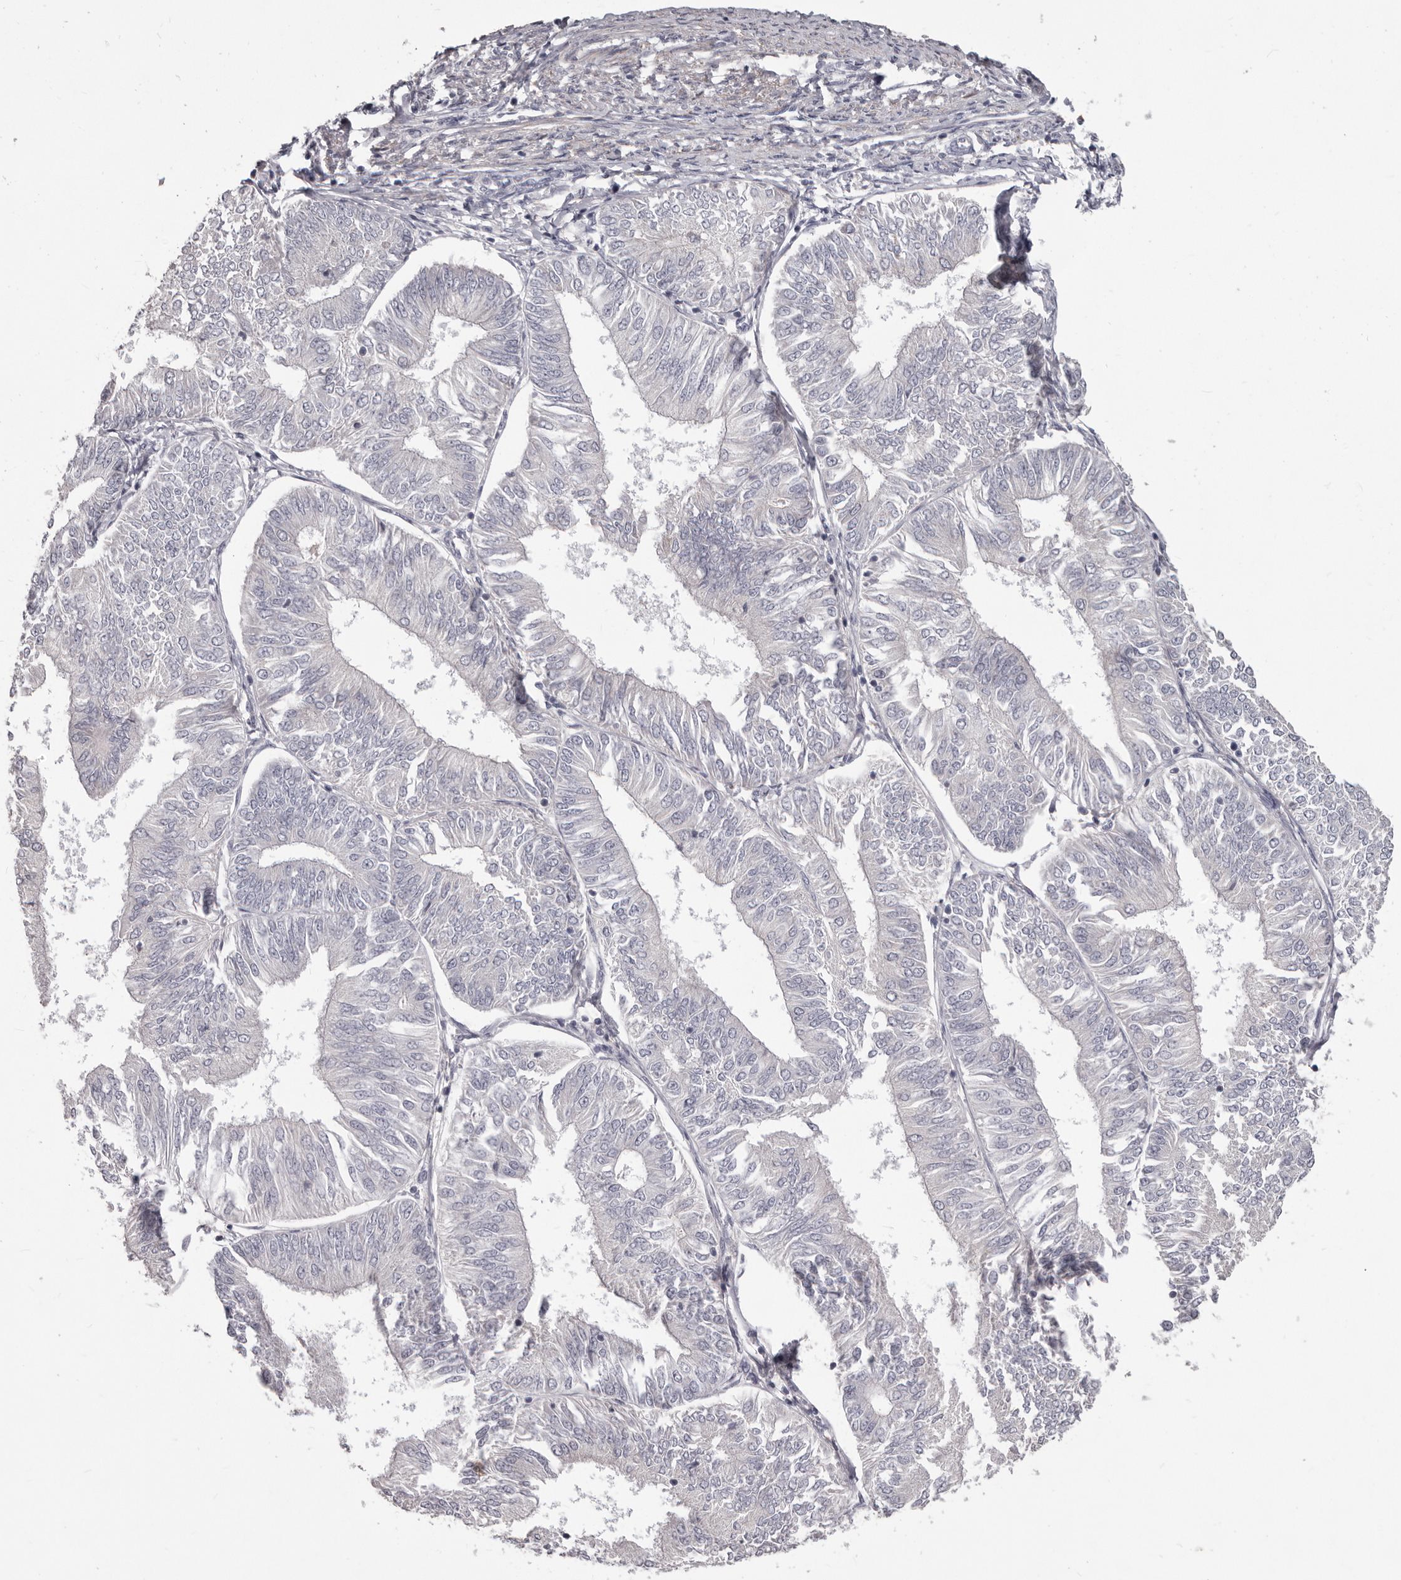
{"staining": {"intensity": "negative", "quantity": "none", "location": "none"}, "tissue": "endometrial cancer", "cell_type": "Tumor cells", "image_type": "cancer", "snomed": [{"axis": "morphology", "description": "Adenocarcinoma, NOS"}, {"axis": "topography", "description": "Endometrium"}], "caption": "Immunohistochemistry micrograph of endometrial adenocarcinoma stained for a protein (brown), which demonstrates no expression in tumor cells.", "gene": "PRMT2", "patient": {"sex": "female", "age": 58}}